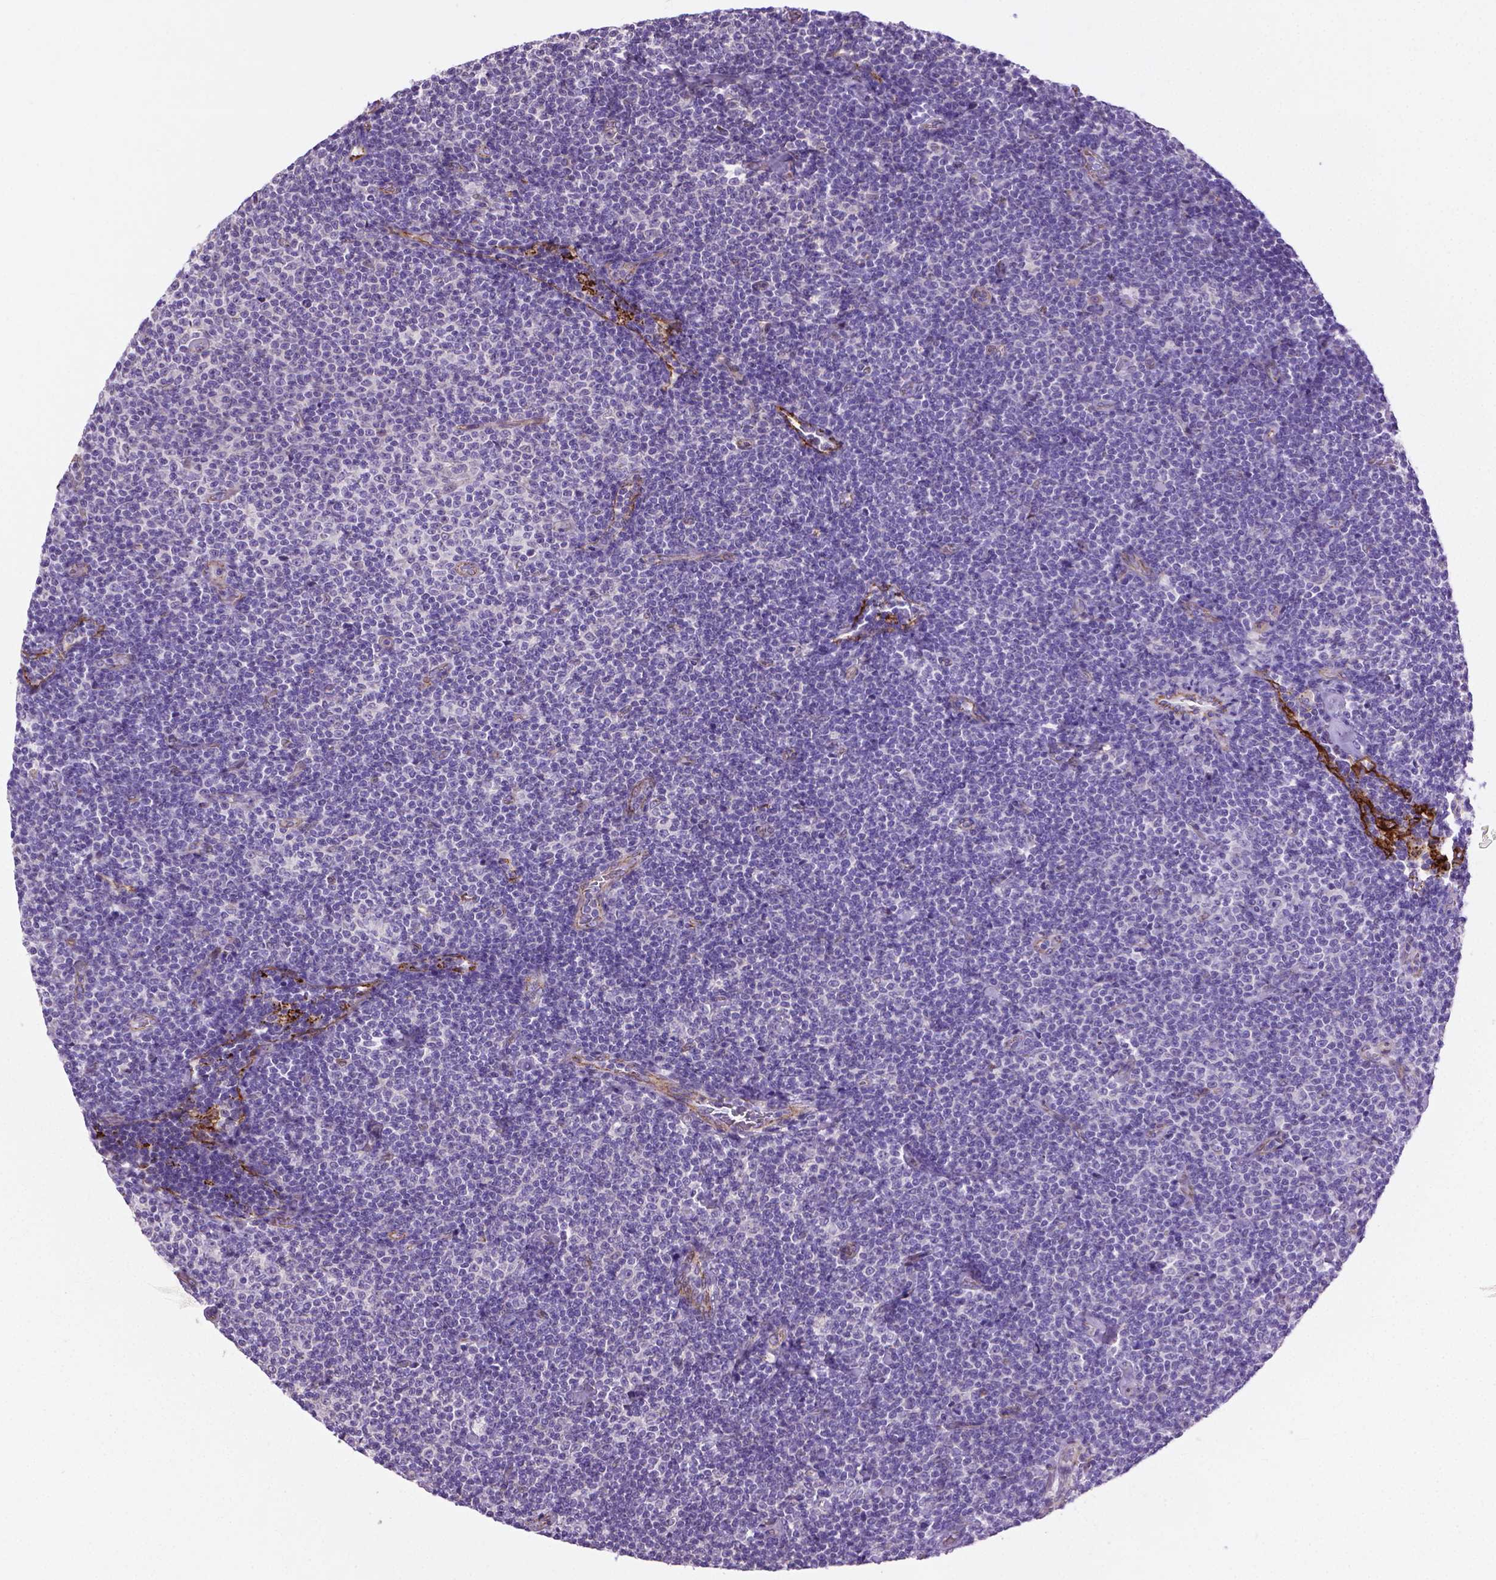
{"staining": {"intensity": "negative", "quantity": "none", "location": "none"}, "tissue": "lymphoma", "cell_type": "Tumor cells", "image_type": "cancer", "snomed": [{"axis": "morphology", "description": "Malignant lymphoma, non-Hodgkin's type, Low grade"}, {"axis": "topography", "description": "Lymph node"}], "caption": "Immunohistochemistry photomicrograph of neoplastic tissue: human lymphoma stained with DAB displays no significant protein expression in tumor cells. (Brightfield microscopy of DAB immunohistochemistry (IHC) at high magnification).", "gene": "CCER2", "patient": {"sex": "male", "age": 81}}